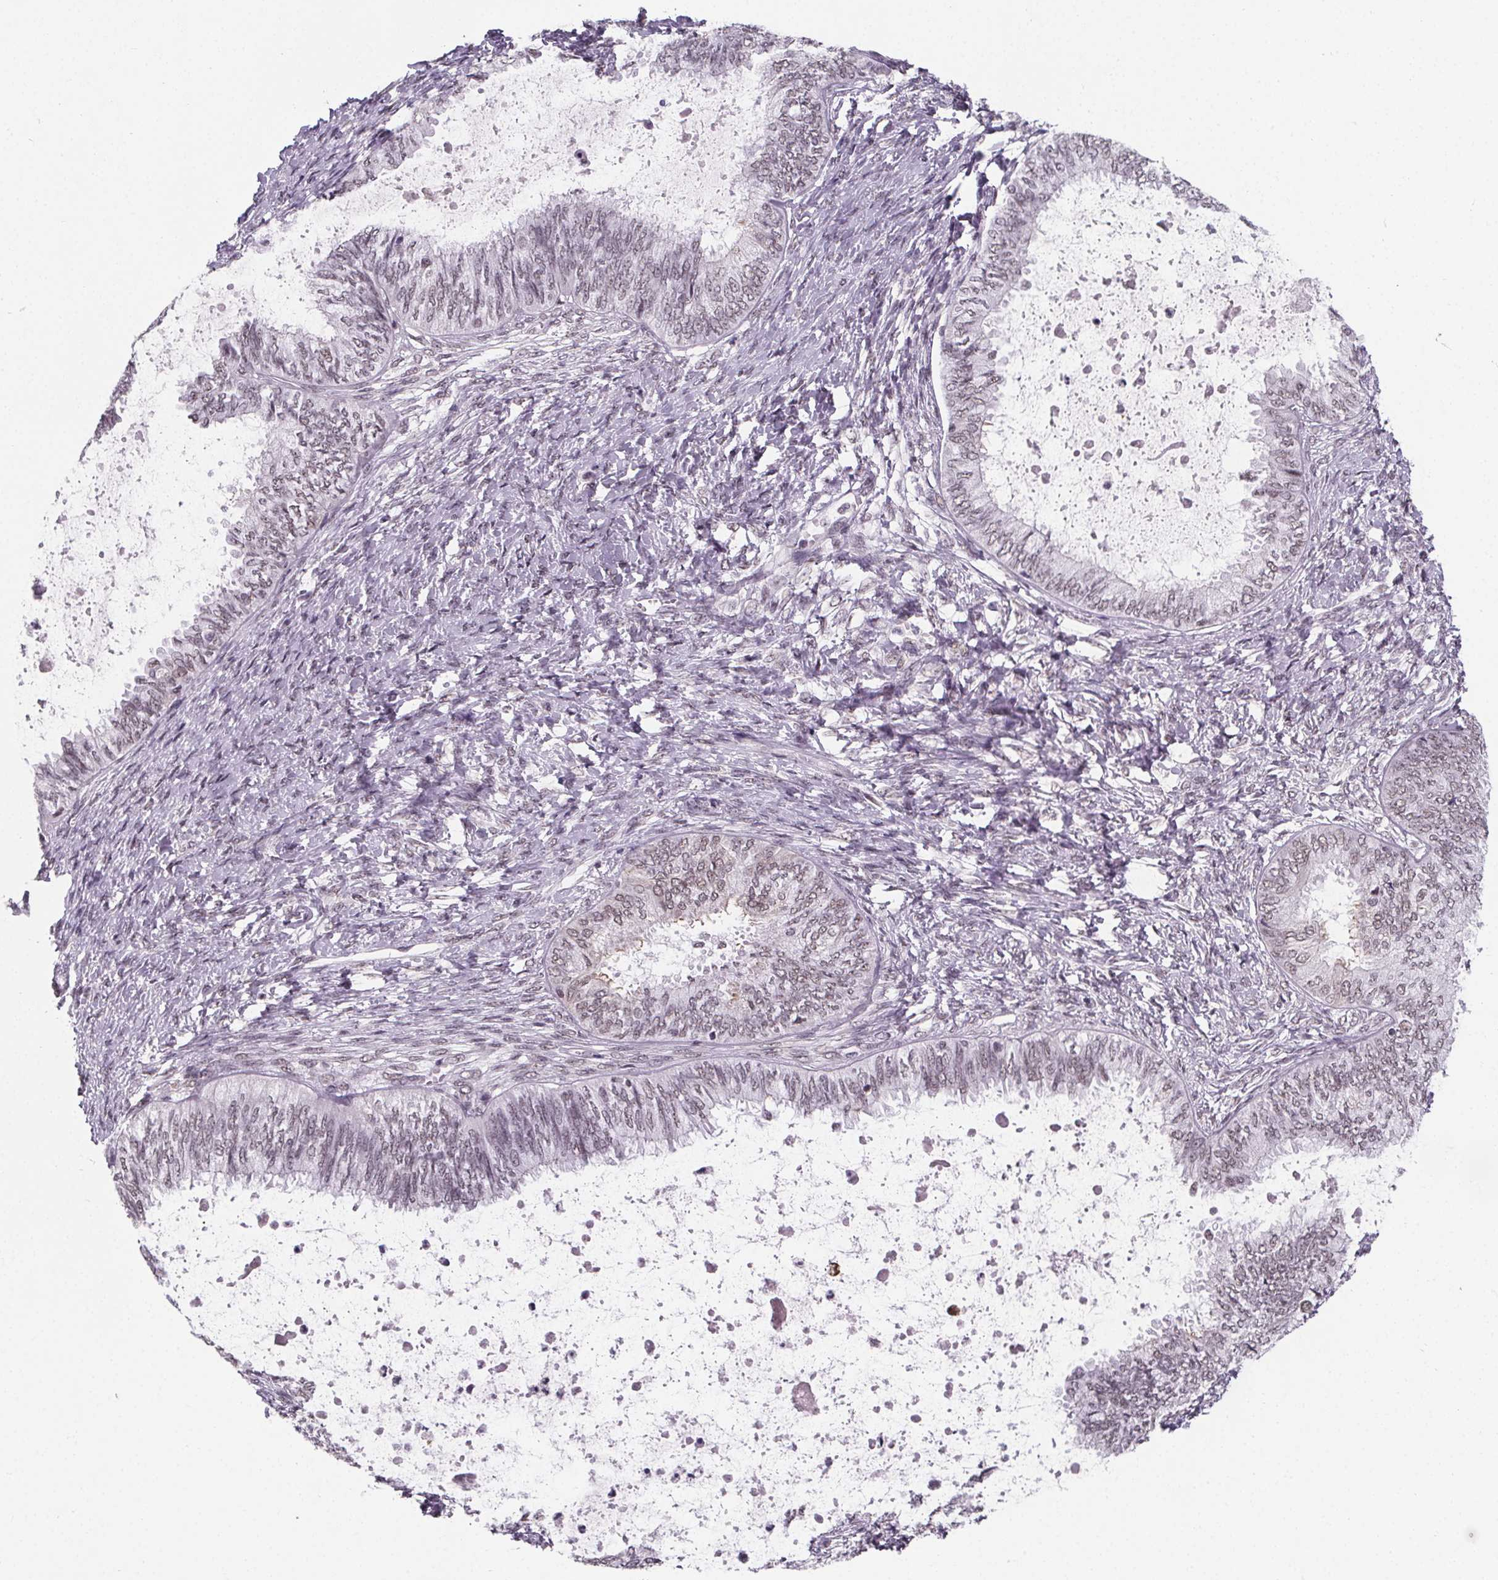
{"staining": {"intensity": "weak", "quantity": "25%-75%", "location": "nuclear"}, "tissue": "ovarian cancer", "cell_type": "Tumor cells", "image_type": "cancer", "snomed": [{"axis": "morphology", "description": "Carcinoma, endometroid"}, {"axis": "topography", "description": "Ovary"}], "caption": "High-magnification brightfield microscopy of ovarian endometroid carcinoma stained with DAB (3,3'-diaminobenzidine) (brown) and counterstained with hematoxylin (blue). tumor cells exhibit weak nuclear positivity is present in about25%-75% of cells.", "gene": "ZNF572", "patient": {"sex": "female", "age": 70}}